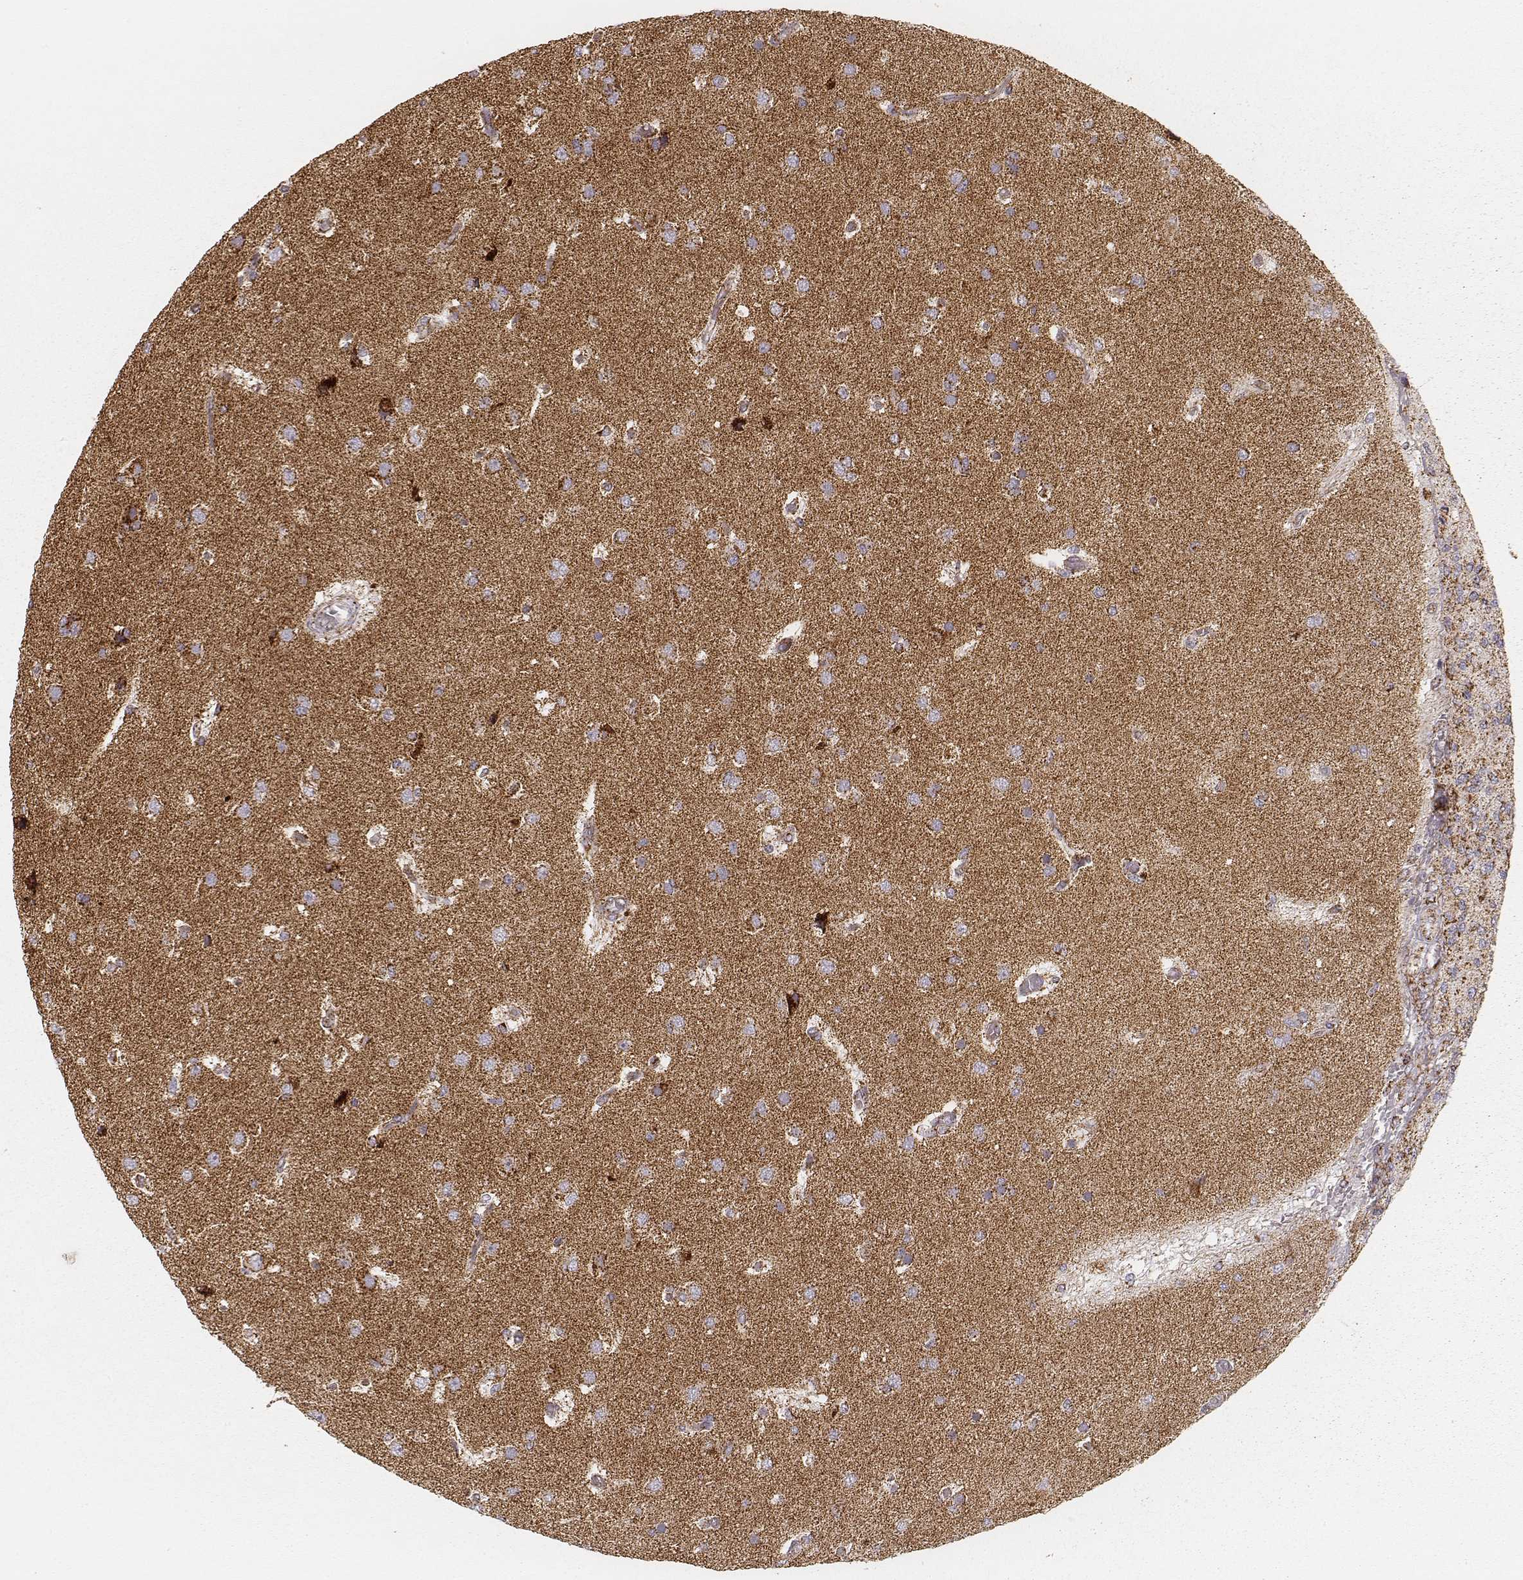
{"staining": {"intensity": "strong", "quantity": ">75%", "location": "cytoplasmic/membranous"}, "tissue": "glioma", "cell_type": "Tumor cells", "image_type": "cancer", "snomed": [{"axis": "morphology", "description": "Glioma, malignant, High grade"}, {"axis": "topography", "description": "Brain"}], "caption": "This micrograph exhibits immunohistochemistry staining of human malignant glioma (high-grade), with high strong cytoplasmic/membranous staining in approximately >75% of tumor cells.", "gene": "CS", "patient": {"sex": "female", "age": 63}}